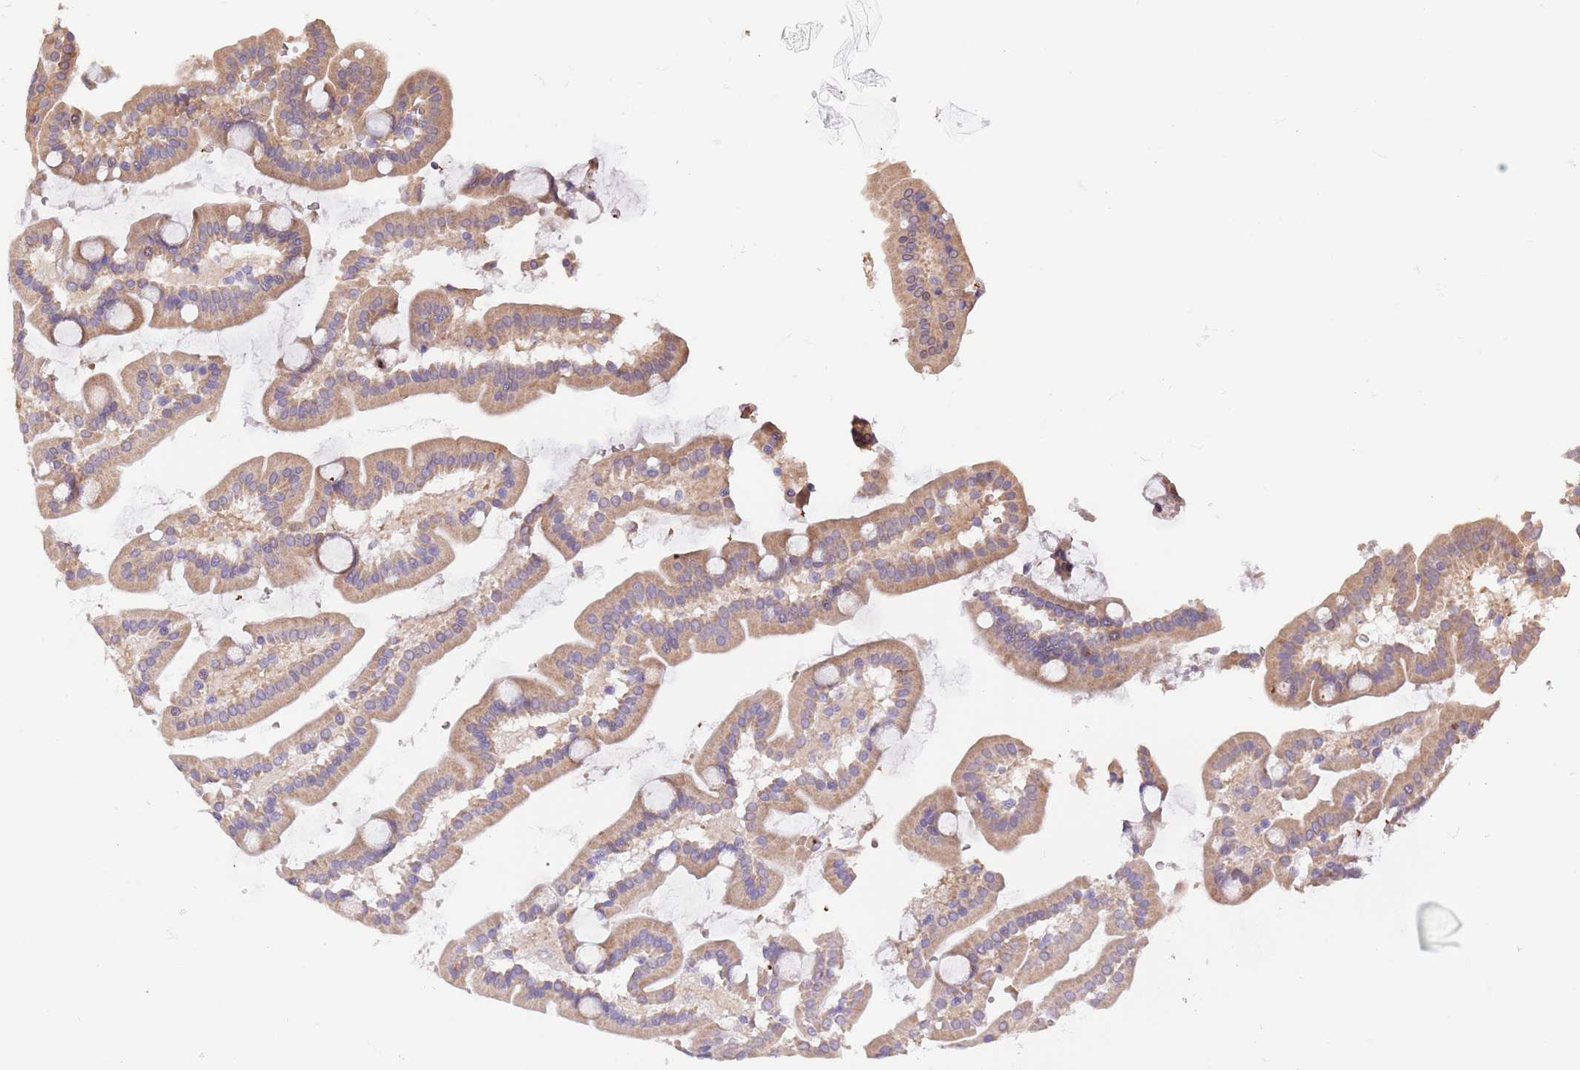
{"staining": {"intensity": "moderate", "quantity": ">75%", "location": "cytoplasmic/membranous"}, "tissue": "duodenum", "cell_type": "Glandular cells", "image_type": "normal", "snomed": [{"axis": "morphology", "description": "Normal tissue, NOS"}, {"axis": "topography", "description": "Duodenum"}], "caption": "Immunohistochemical staining of benign duodenum exhibits >75% levels of moderate cytoplasmic/membranous protein expression in about >75% of glandular cells. The protein is stained brown, and the nuclei are stained in blue (DAB IHC with brightfield microscopy, high magnification).", "gene": "LIPJ", "patient": {"sex": "male", "age": 55}}